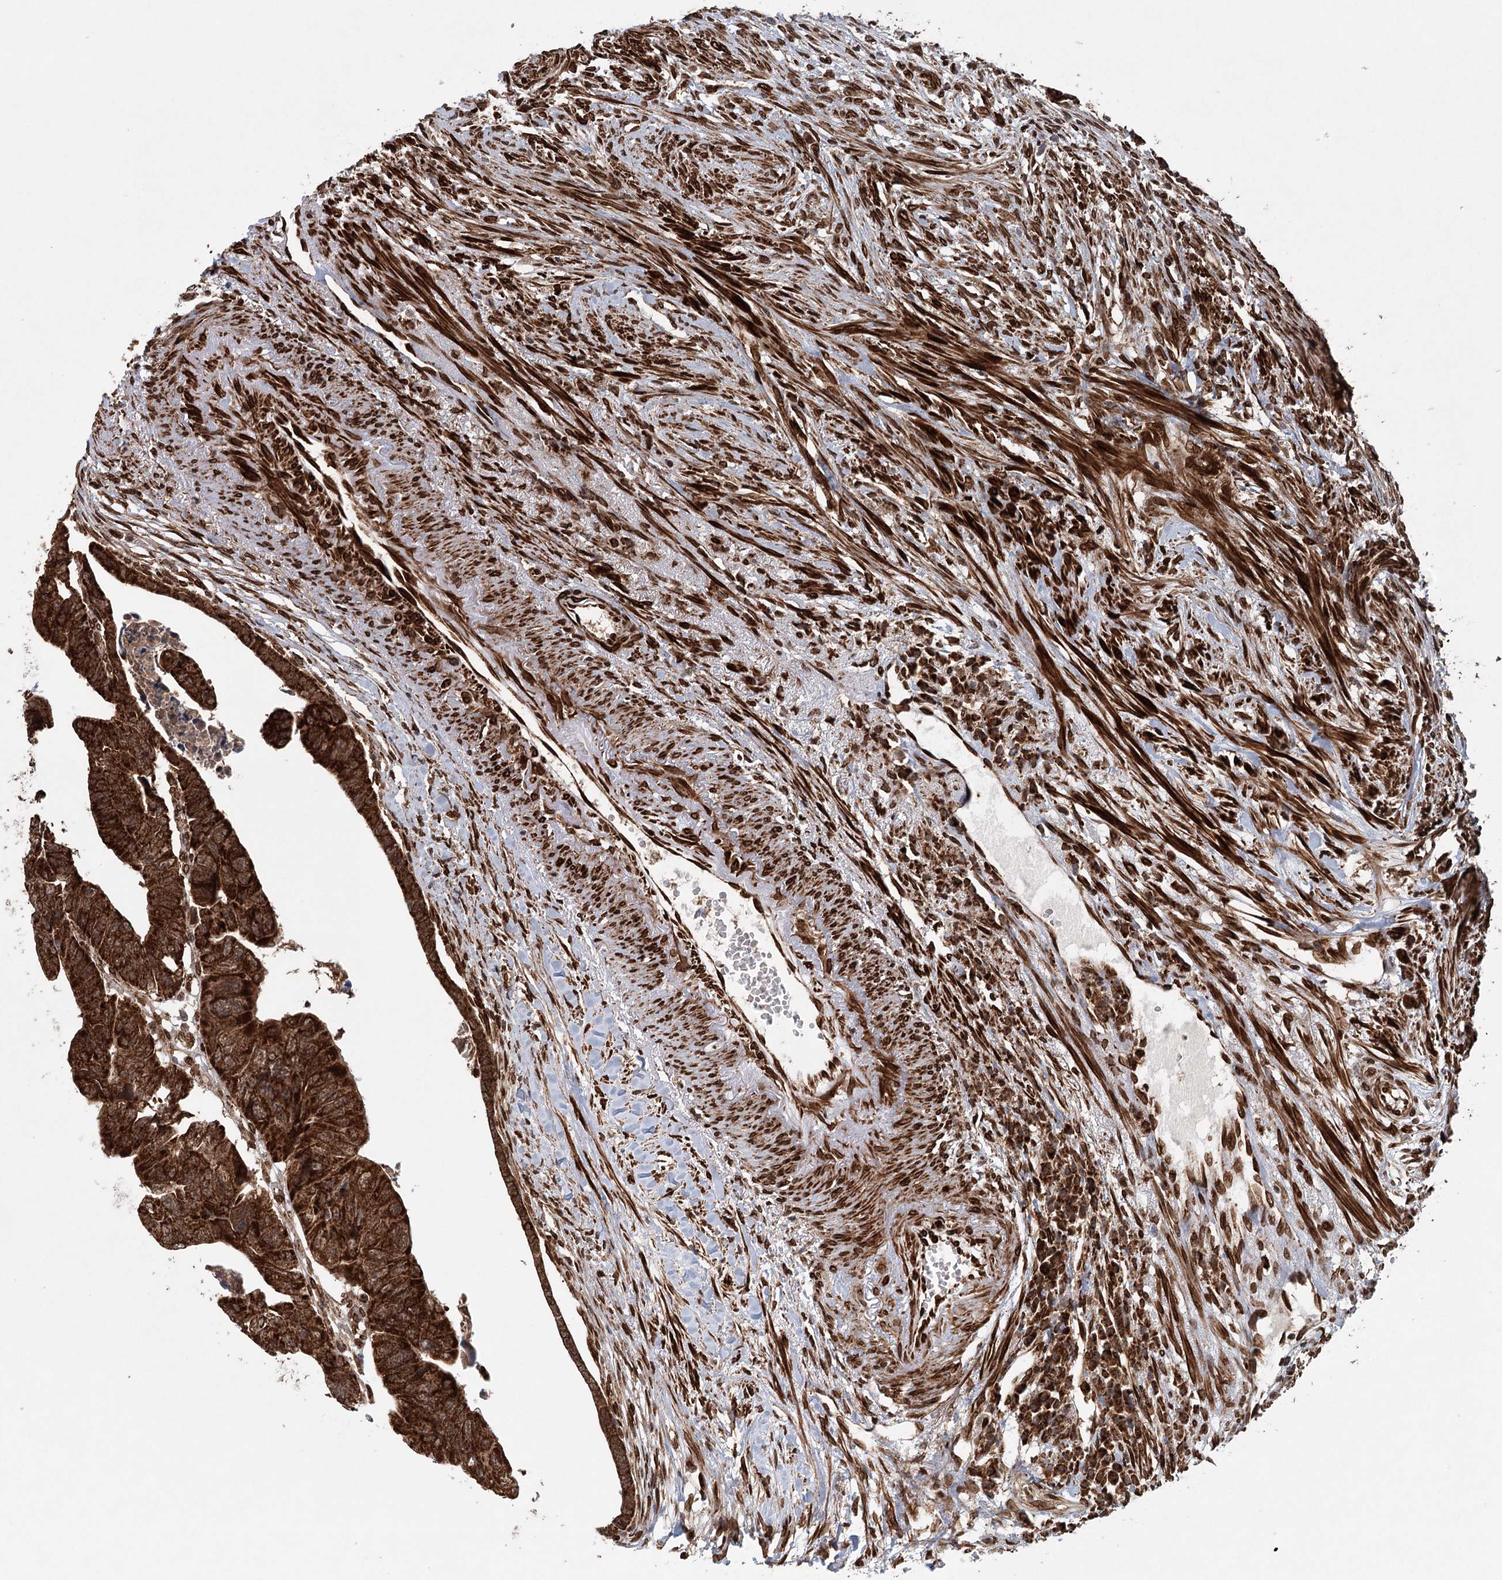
{"staining": {"intensity": "strong", "quantity": ">75%", "location": "cytoplasmic/membranous"}, "tissue": "colorectal cancer", "cell_type": "Tumor cells", "image_type": "cancer", "snomed": [{"axis": "morphology", "description": "Adenocarcinoma, NOS"}, {"axis": "topography", "description": "Rectum"}], "caption": "This is a histology image of IHC staining of adenocarcinoma (colorectal), which shows strong staining in the cytoplasmic/membranous of tumor cells.", "gene": "BCKDHA", "patient": {"sex": "female", "age": 65}}